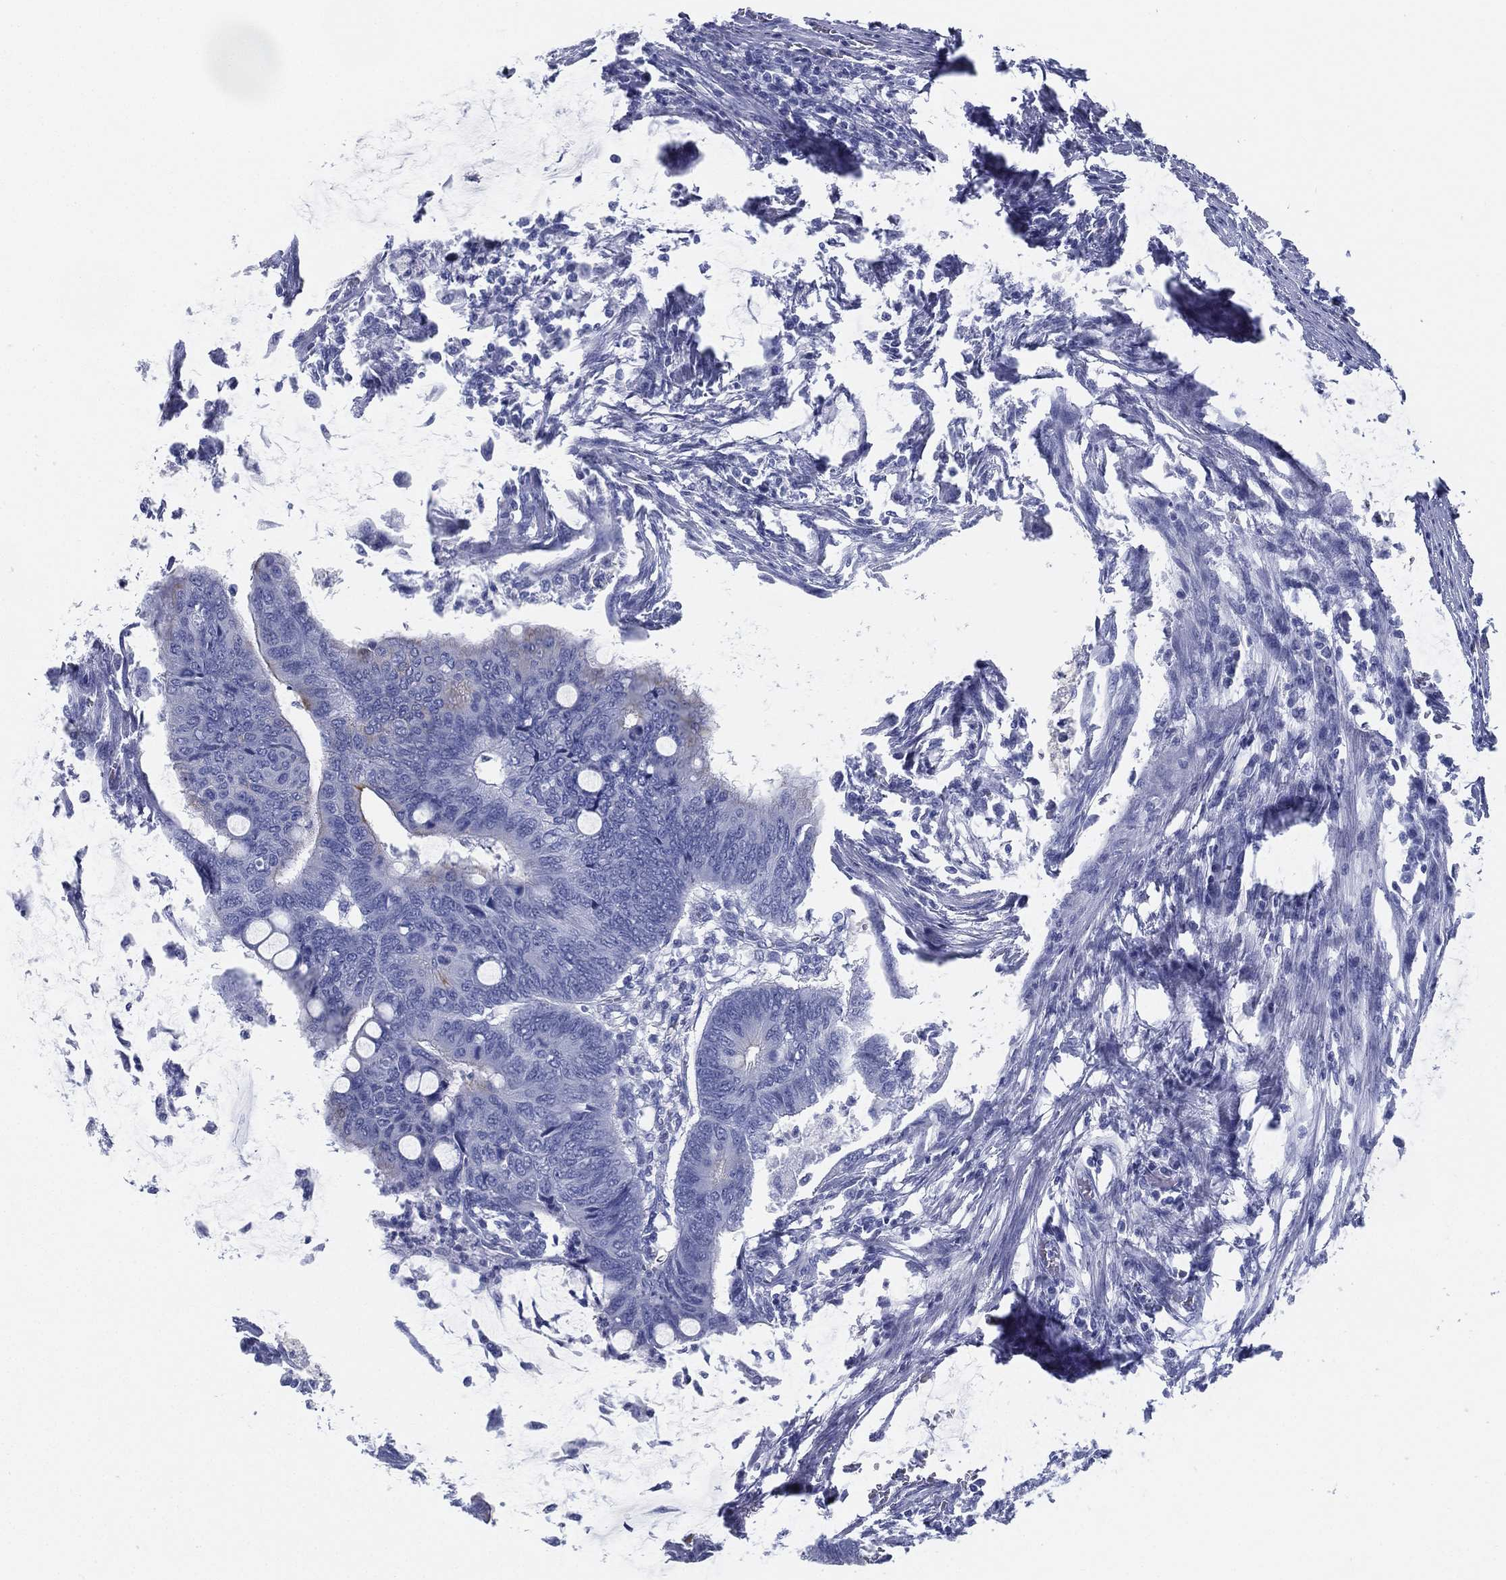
{"staining": {"intensity": "negative", "quantity": "none", "location": "none"}, "tissue": "colorectal cancer", "cell_type": "Tumor cells", "image_type": "cancer", "snomed": [{"axis": "morphology", "description": "Normal tissue, NOS"}, {"axis": "morphology", "description": "Adenocarcinoma, NOS"}, {"axis": "topography", "description": "Rectum"}, {"axis": "topography", "description": "Peripheral nerve tissue"}], "caption": "A high-resolution image shows immunohistochemistry staining of colorectal cancer, which reveals no significant positivity in tumor cells.", "gene": "TMEM252", "patient": {"sex": "male", "age": 92}}